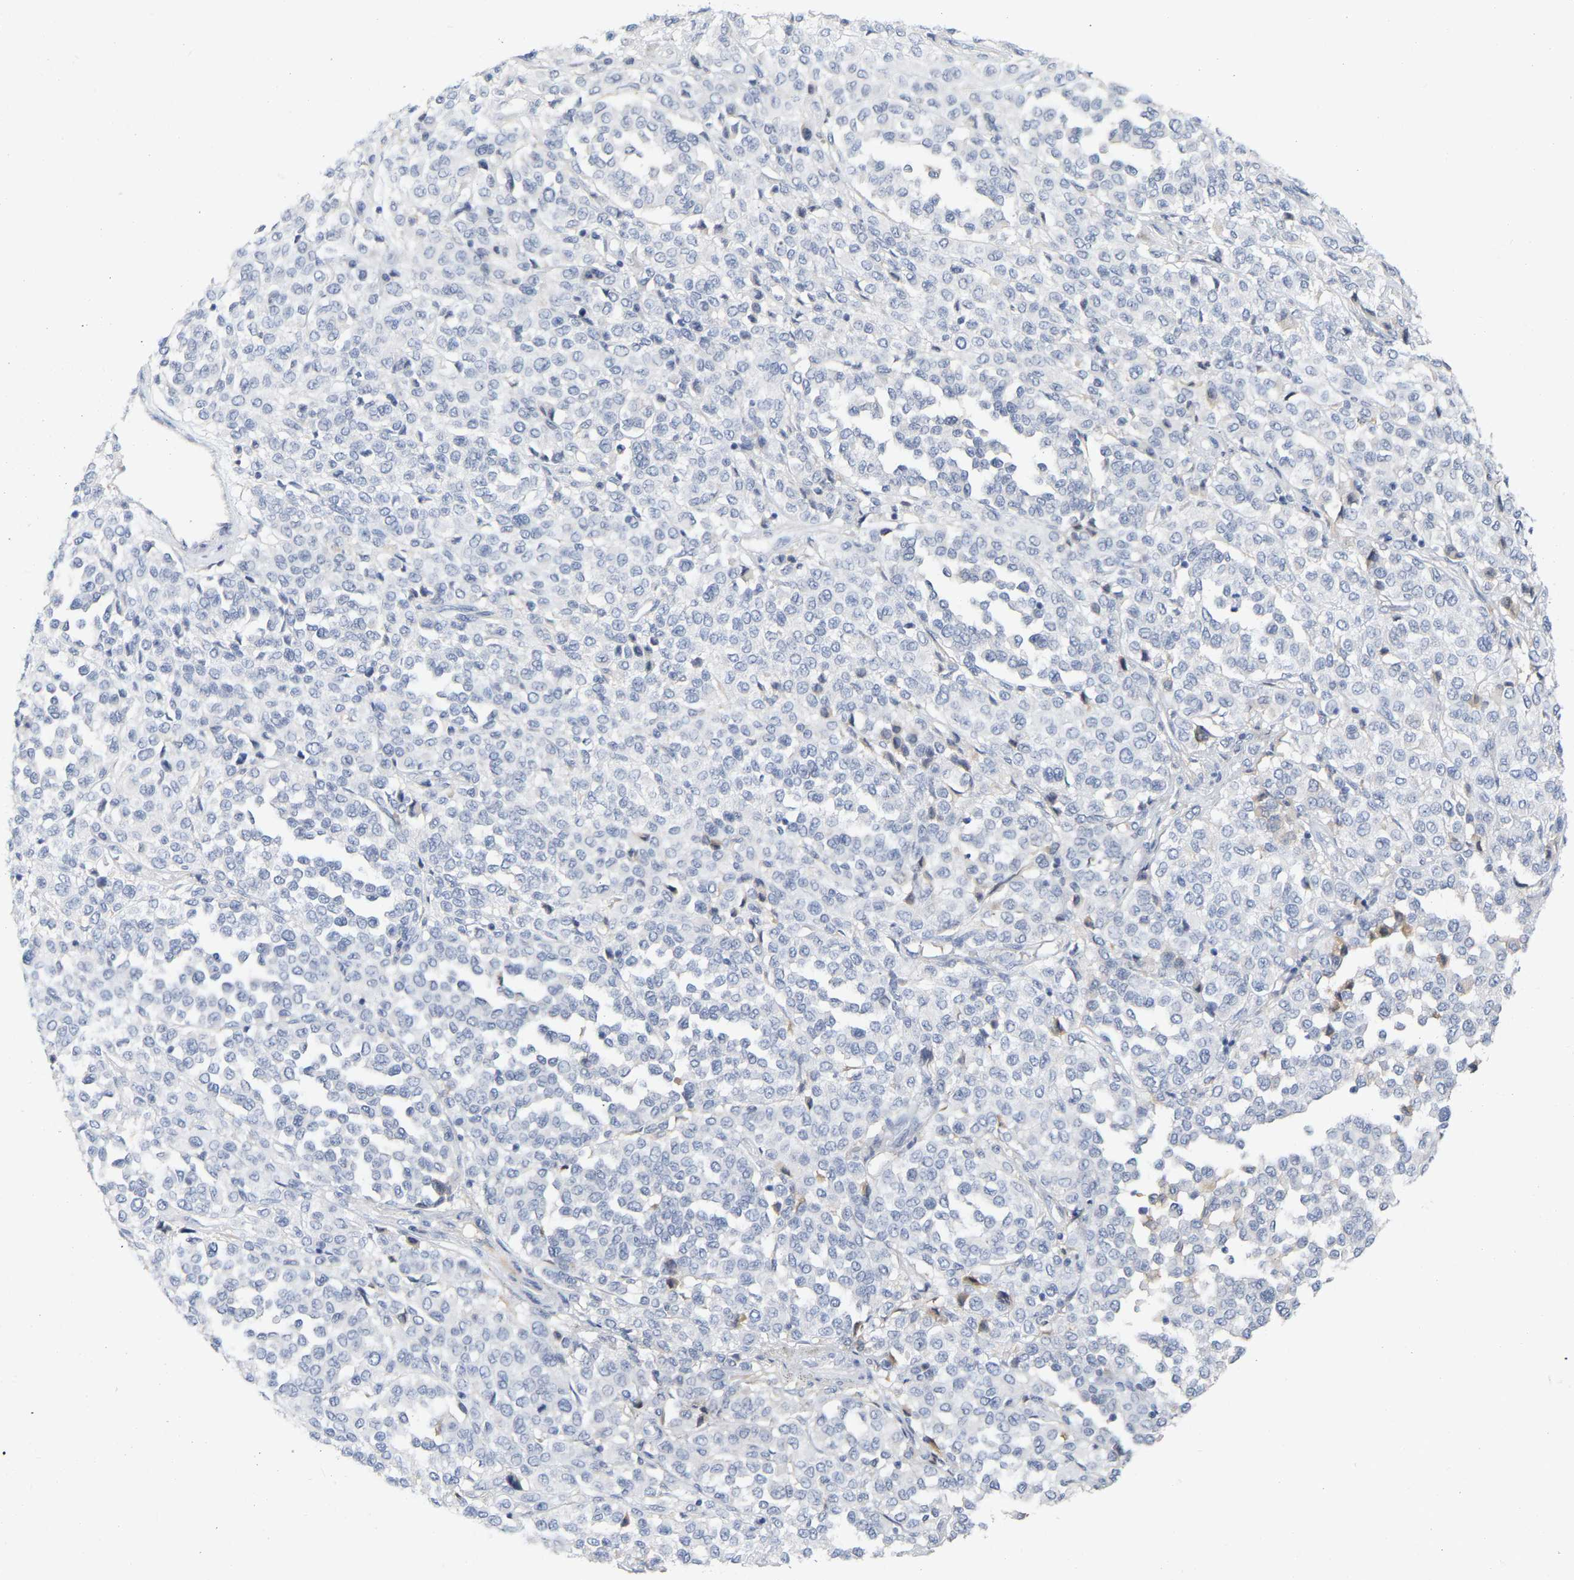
{"staining": {"intensity": "negative", "quantity": "none", "location": "none"}, "tissue": "melanoma", "cell_type": "Tumor cells", "image_type": "cancer", "snomed": [{"axis": "morphology", "description": "Malignant melanoma, Metastatic site"}, {"axis": "topography", "description": "Pancreas"}], "caption": "This is an immunohistochemistry (IHC) photomicrograph of human melanoma. There is no positivity in tumor cells.", "gene": "GNAS", "patient": {"sex": "female", "age": 30}}